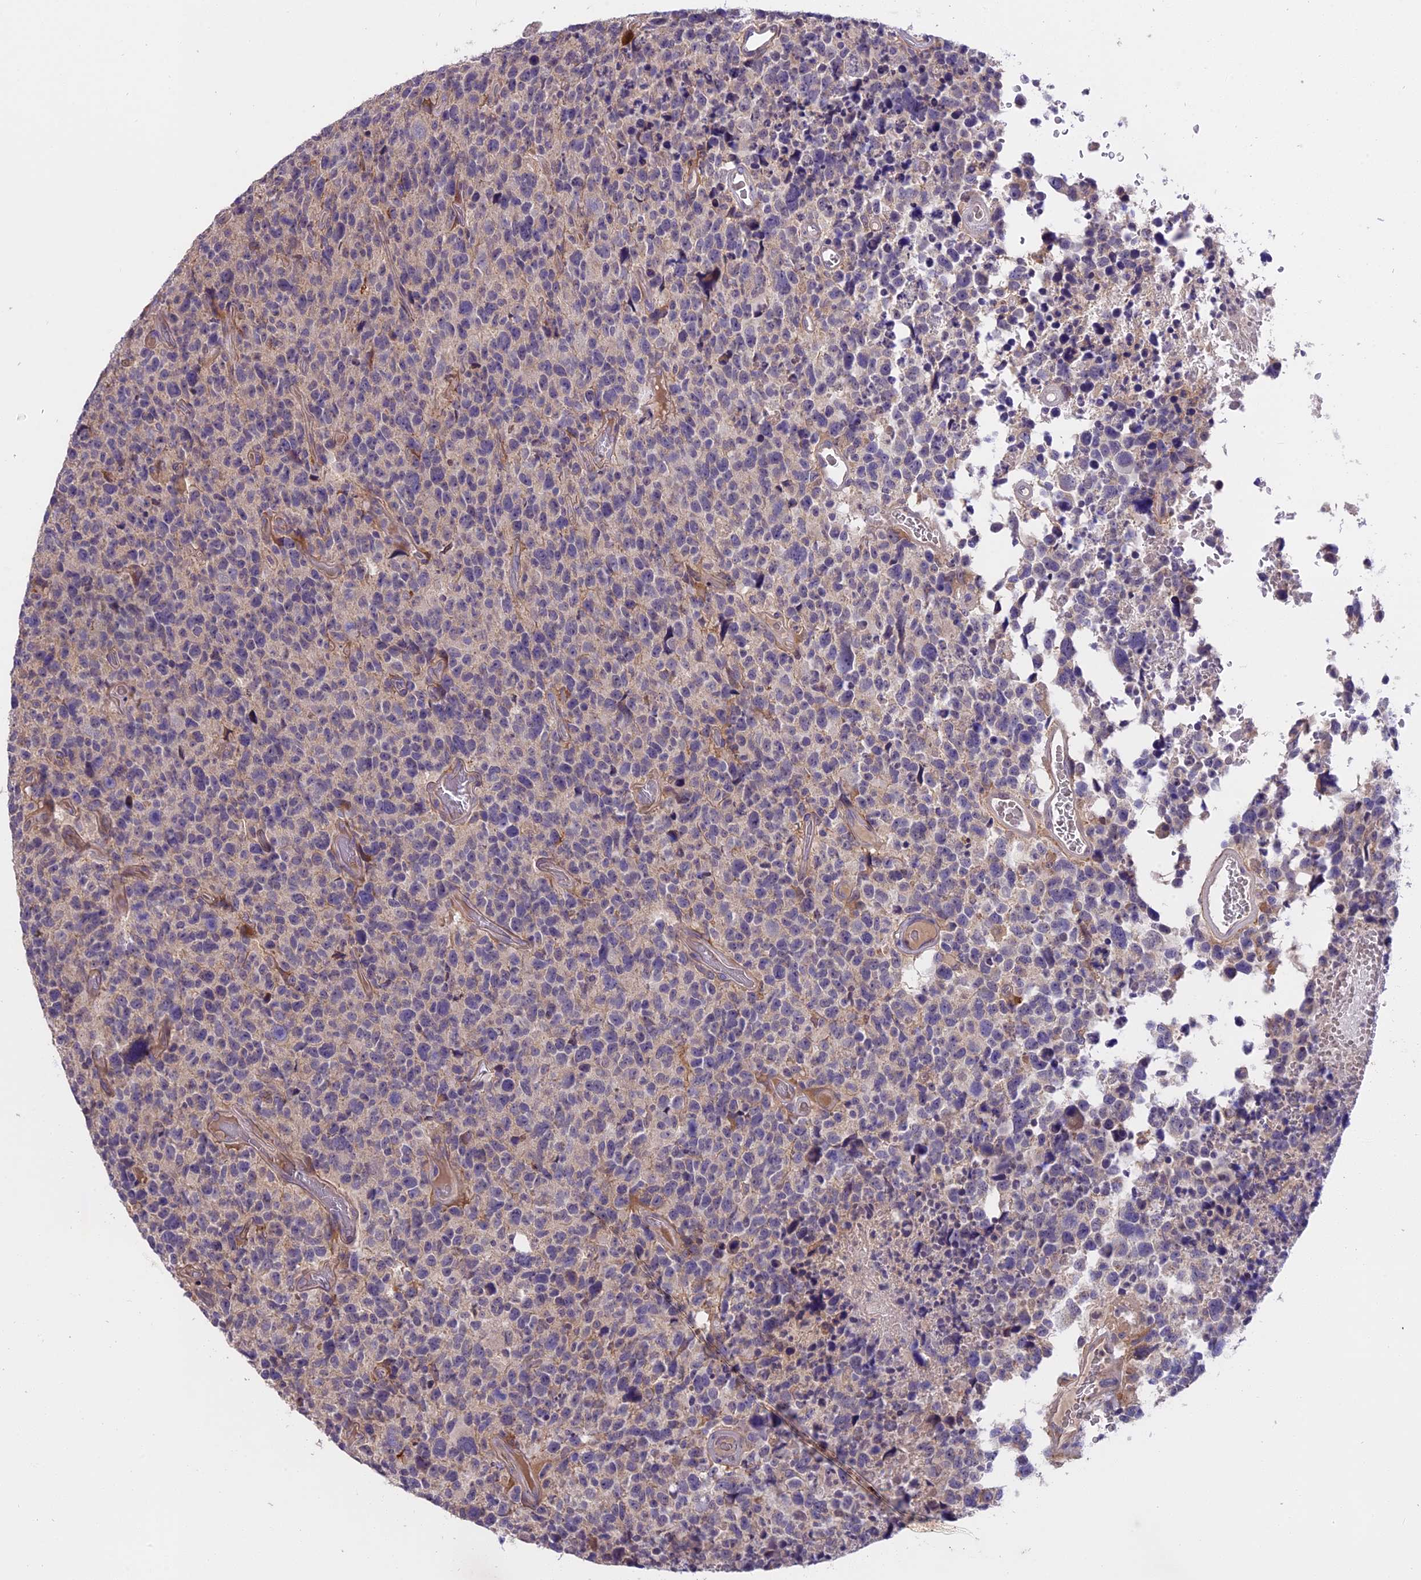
{"staining": {"intensity": "negative", "quantity": "none", "location": "none"}, "tissue": "glioma", "cell_type": "Tumor cells", "image_type": "cancer", "snomed": [{"axis": "morphology", "description": "Glioma, malignant, High grade"}, {"axis": "topography", "description": "Brain"}], "caption": "High-grade glioma (malignant) was stained to show a protein in brown. There is no significant positivity in tumor cells.", "gene": "MEMO1", "patient": {"sex": "male", "age": 69}}